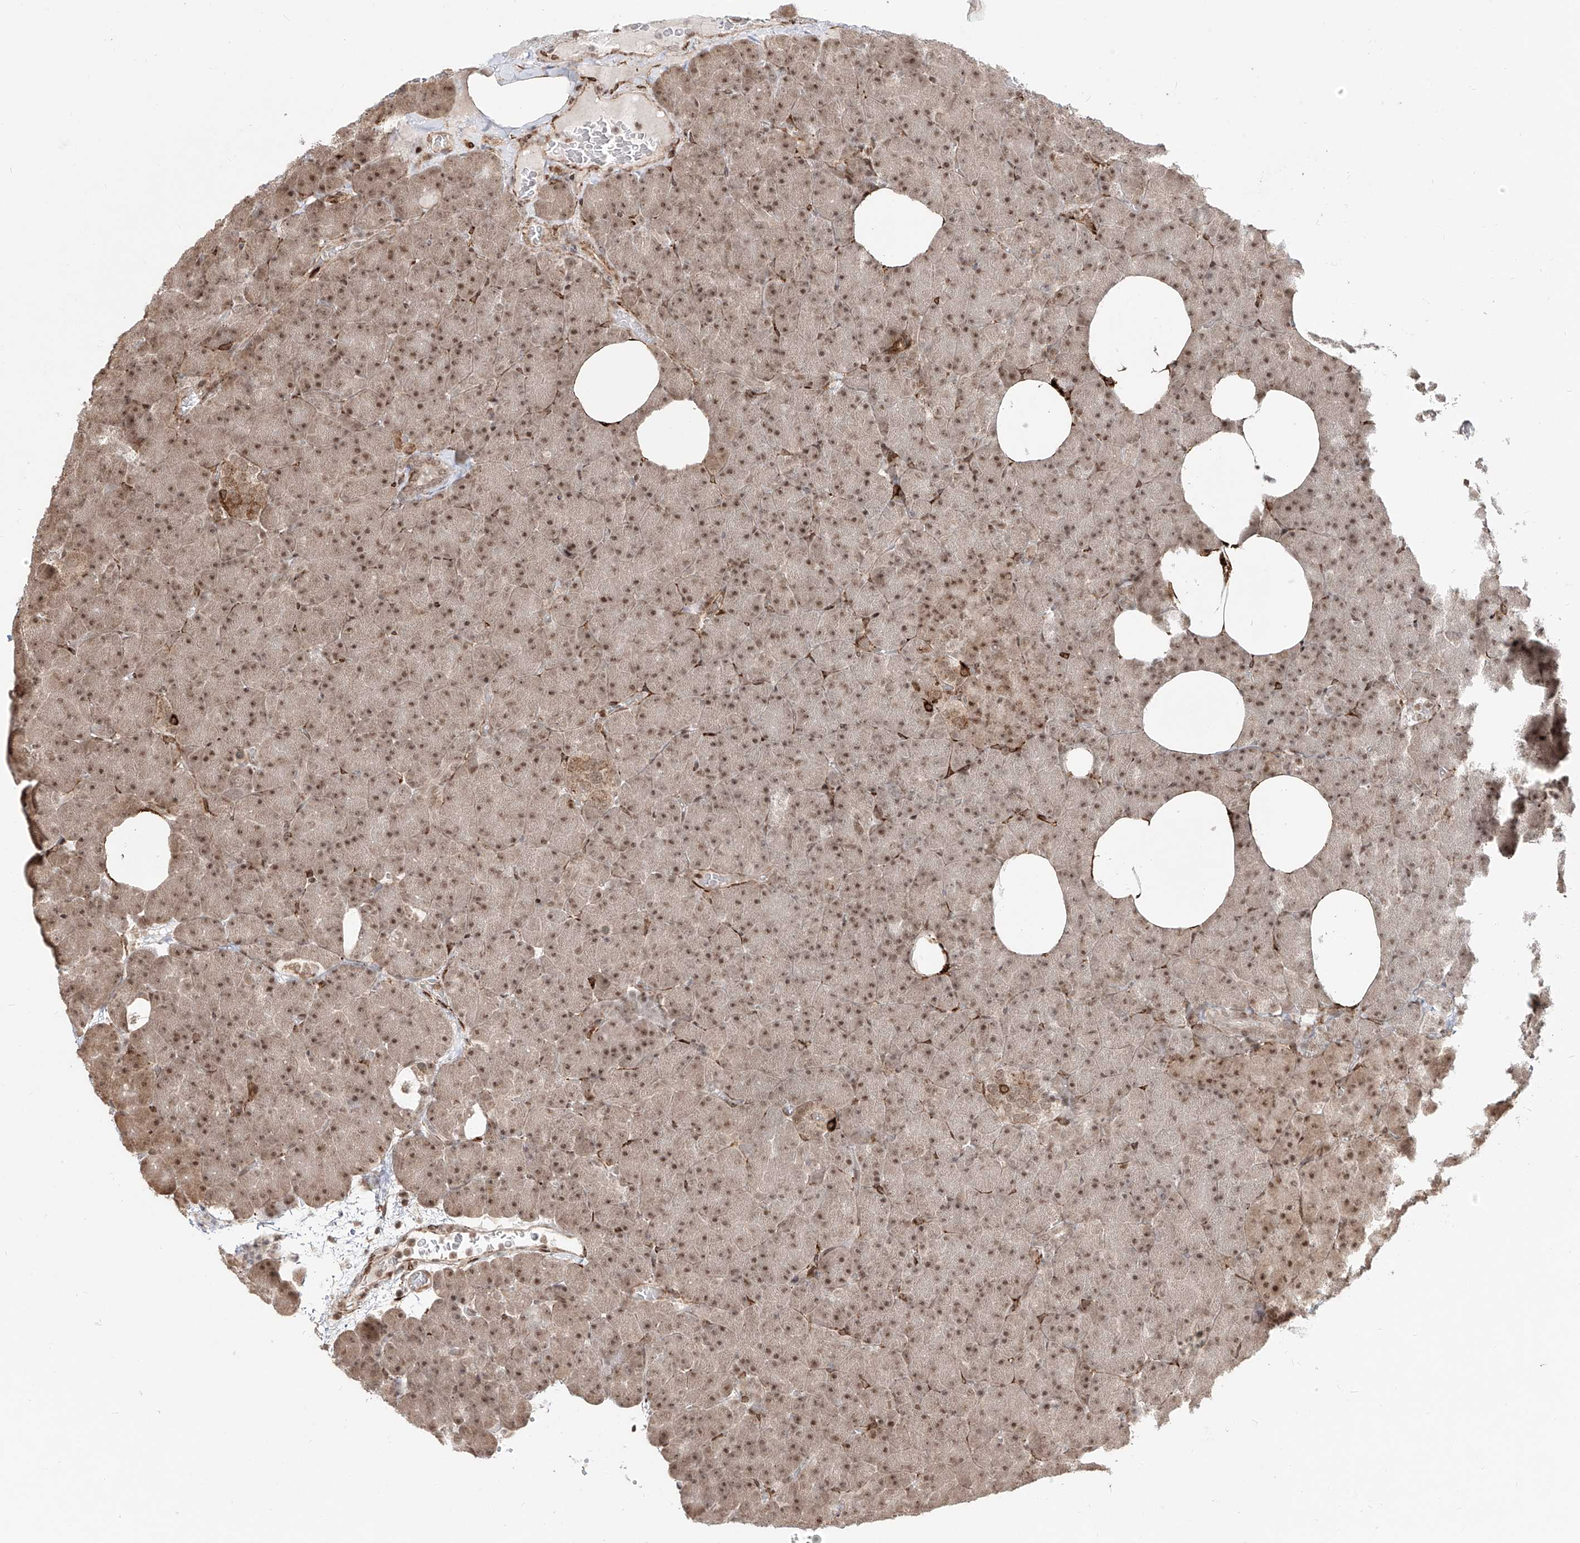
{"staining": {"intensity": "moderate", "quantity": ">75%", "location": "cytoplasmic/membranous,nuclear"}, "tissue": "pancreas", "cell_type": "Exocrine glandular cells", "image_type": "normal", "snomed": [{"axis": "morphology", "description": "Normal tissue, NOS"}, {"axis": "morphology", "description": "Carcinoid, malignant, NOS"}, {"axis": "topography", "description": "Pancreas"}], "caption": "An immunohistochemistry photomicrograph of unremarkable tissue is shown. Protein staining in brown labels moderate cytoplasmic/membranous,nuclear positivity in pancreas within exocrine glandular cells. The staining was performed using DAB (3,3'-diaminobenzidine), with brown indicating positive protein expression. Nuclei are stained blue with hematoxylin.", "gene": "ZNF710", "patient": {"sex": "female", "age": 35}}